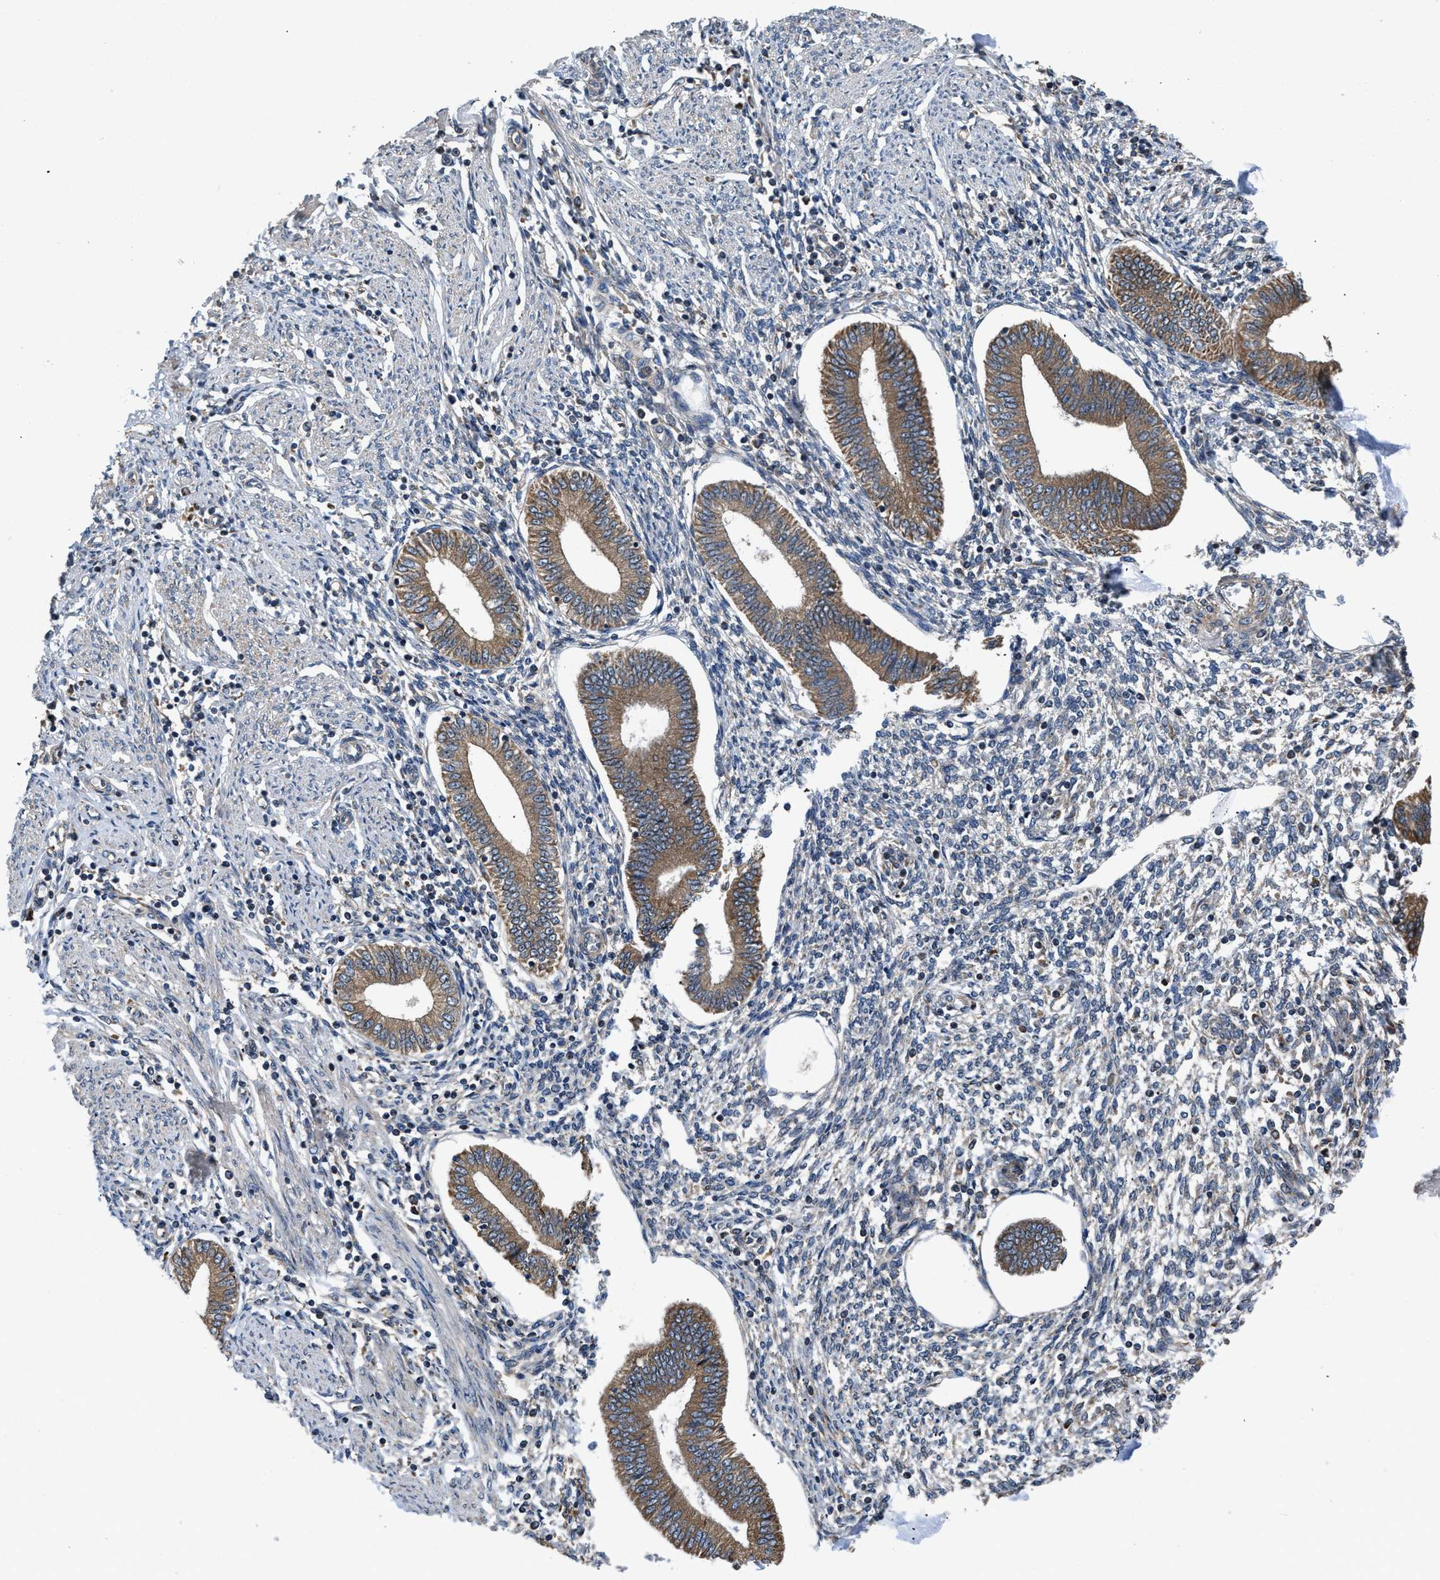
{"staining": {"intensity": "negative", "quantity": "none", "location": "none"}, "tissue": "endometrium", "cell_type": "Cells in endometrial stroma", "image_type": "normal", "snomed": [{"axis": "morphology", "description": "Normal tissue, NOS"}, {"axis": "topography", "description": "Endometrium"}], "caption": "Immunohistochemistry histopathology image of normal human endometrium stained for a protein (brown), which reveals no staining in cells in endometrial stroma.", "gene": "CEP128", "patient": {"sex": "female", "age": 50}}